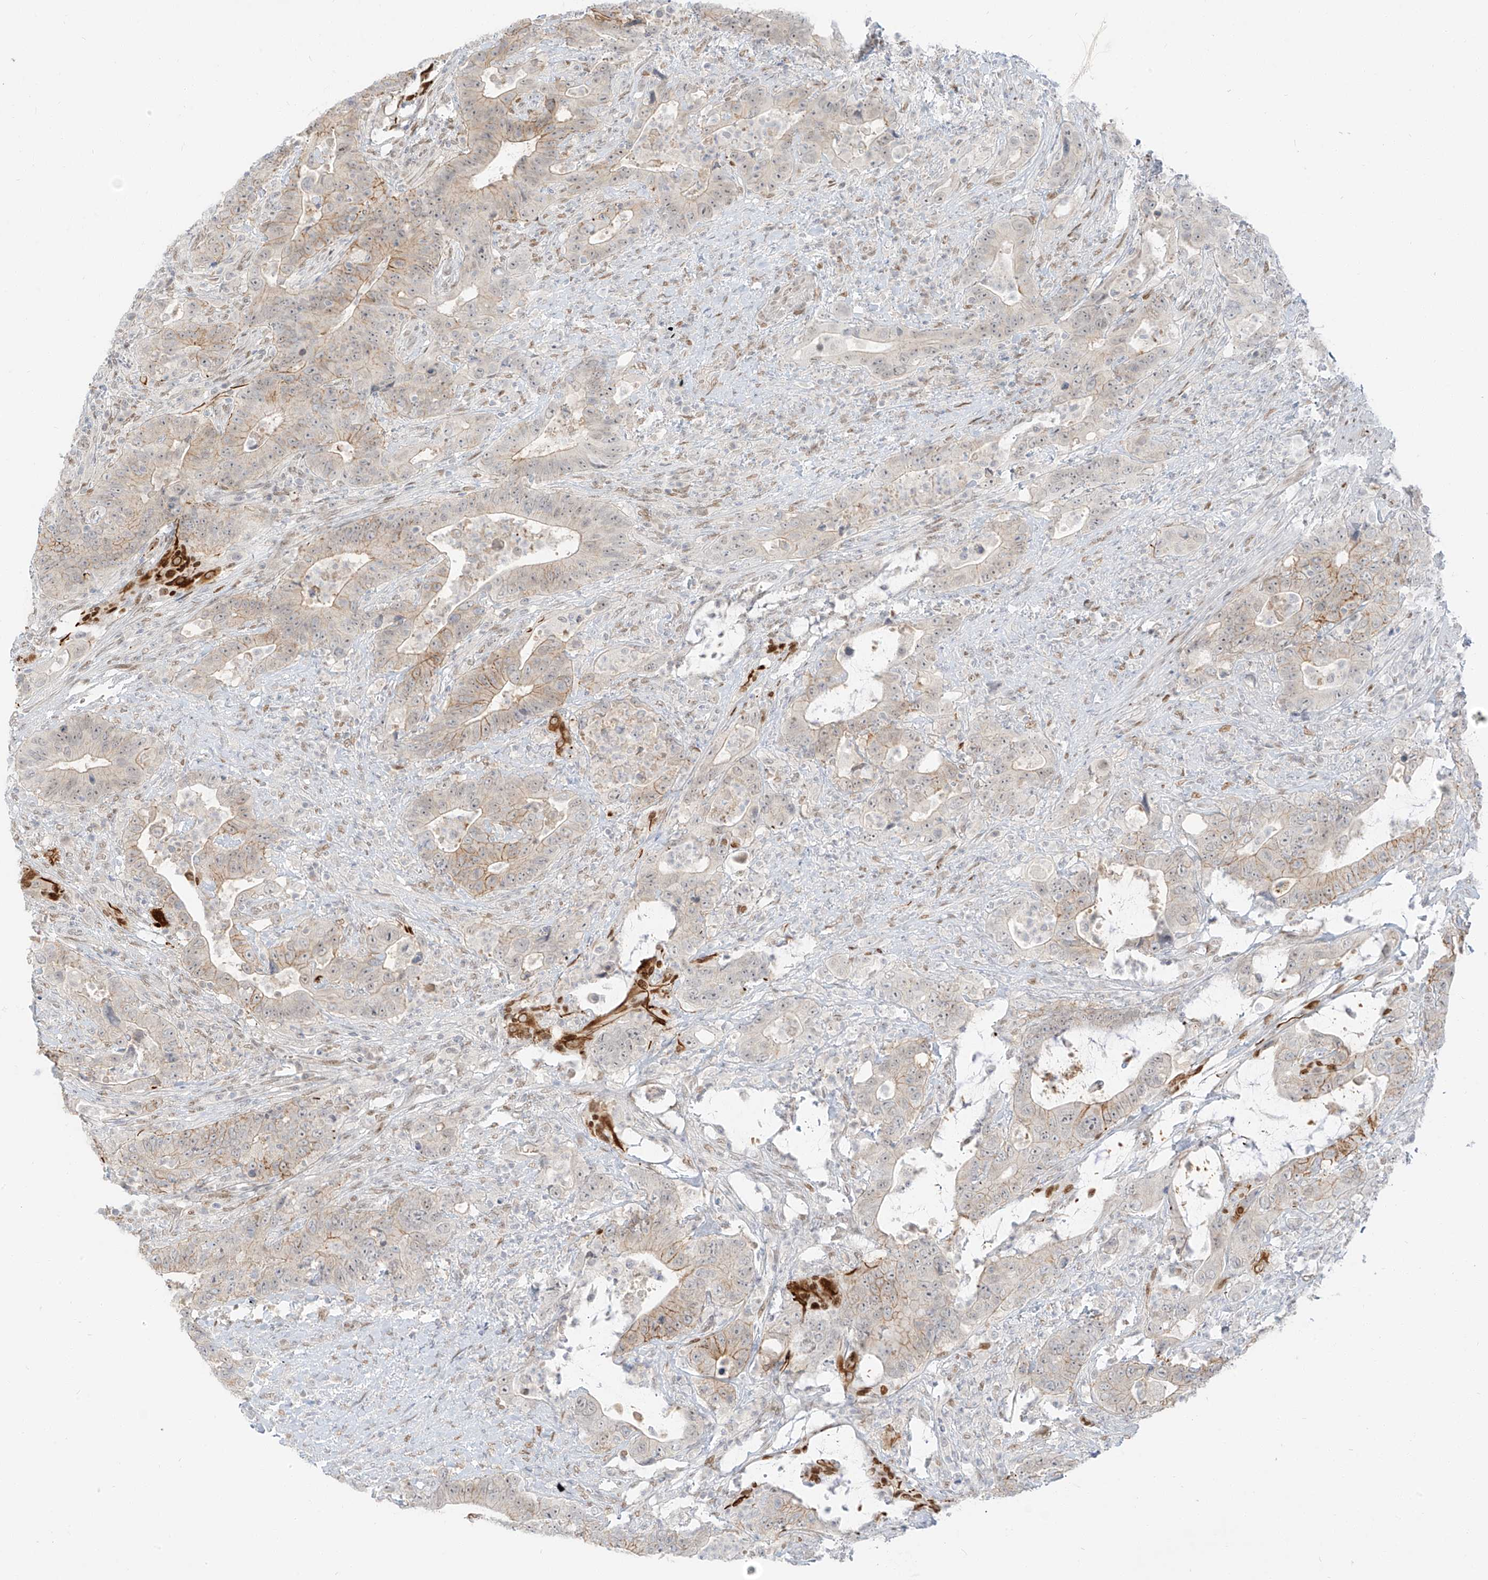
{"staining": {"intensity": "moderate", "quantity": "<25%", "location": "cytoplasmic/membranous"}, "tissue": "colorectal cancer", "cell_type": "Tumor cells", "image_type": "cancer", "snomed": [{"axis": "morphology", "description": "Adenocarcinoma, NOS"}, {"axis": "topography", "description": "Colon"}], "caption": "The image reveals staining of colorectal adenocarcinoma, revealing moderate cytoplasmic/membranous protein staining (brown color) within tumor cells.", "gene": "ZNF774", "patient": {"sex": "female", "age": 75}}